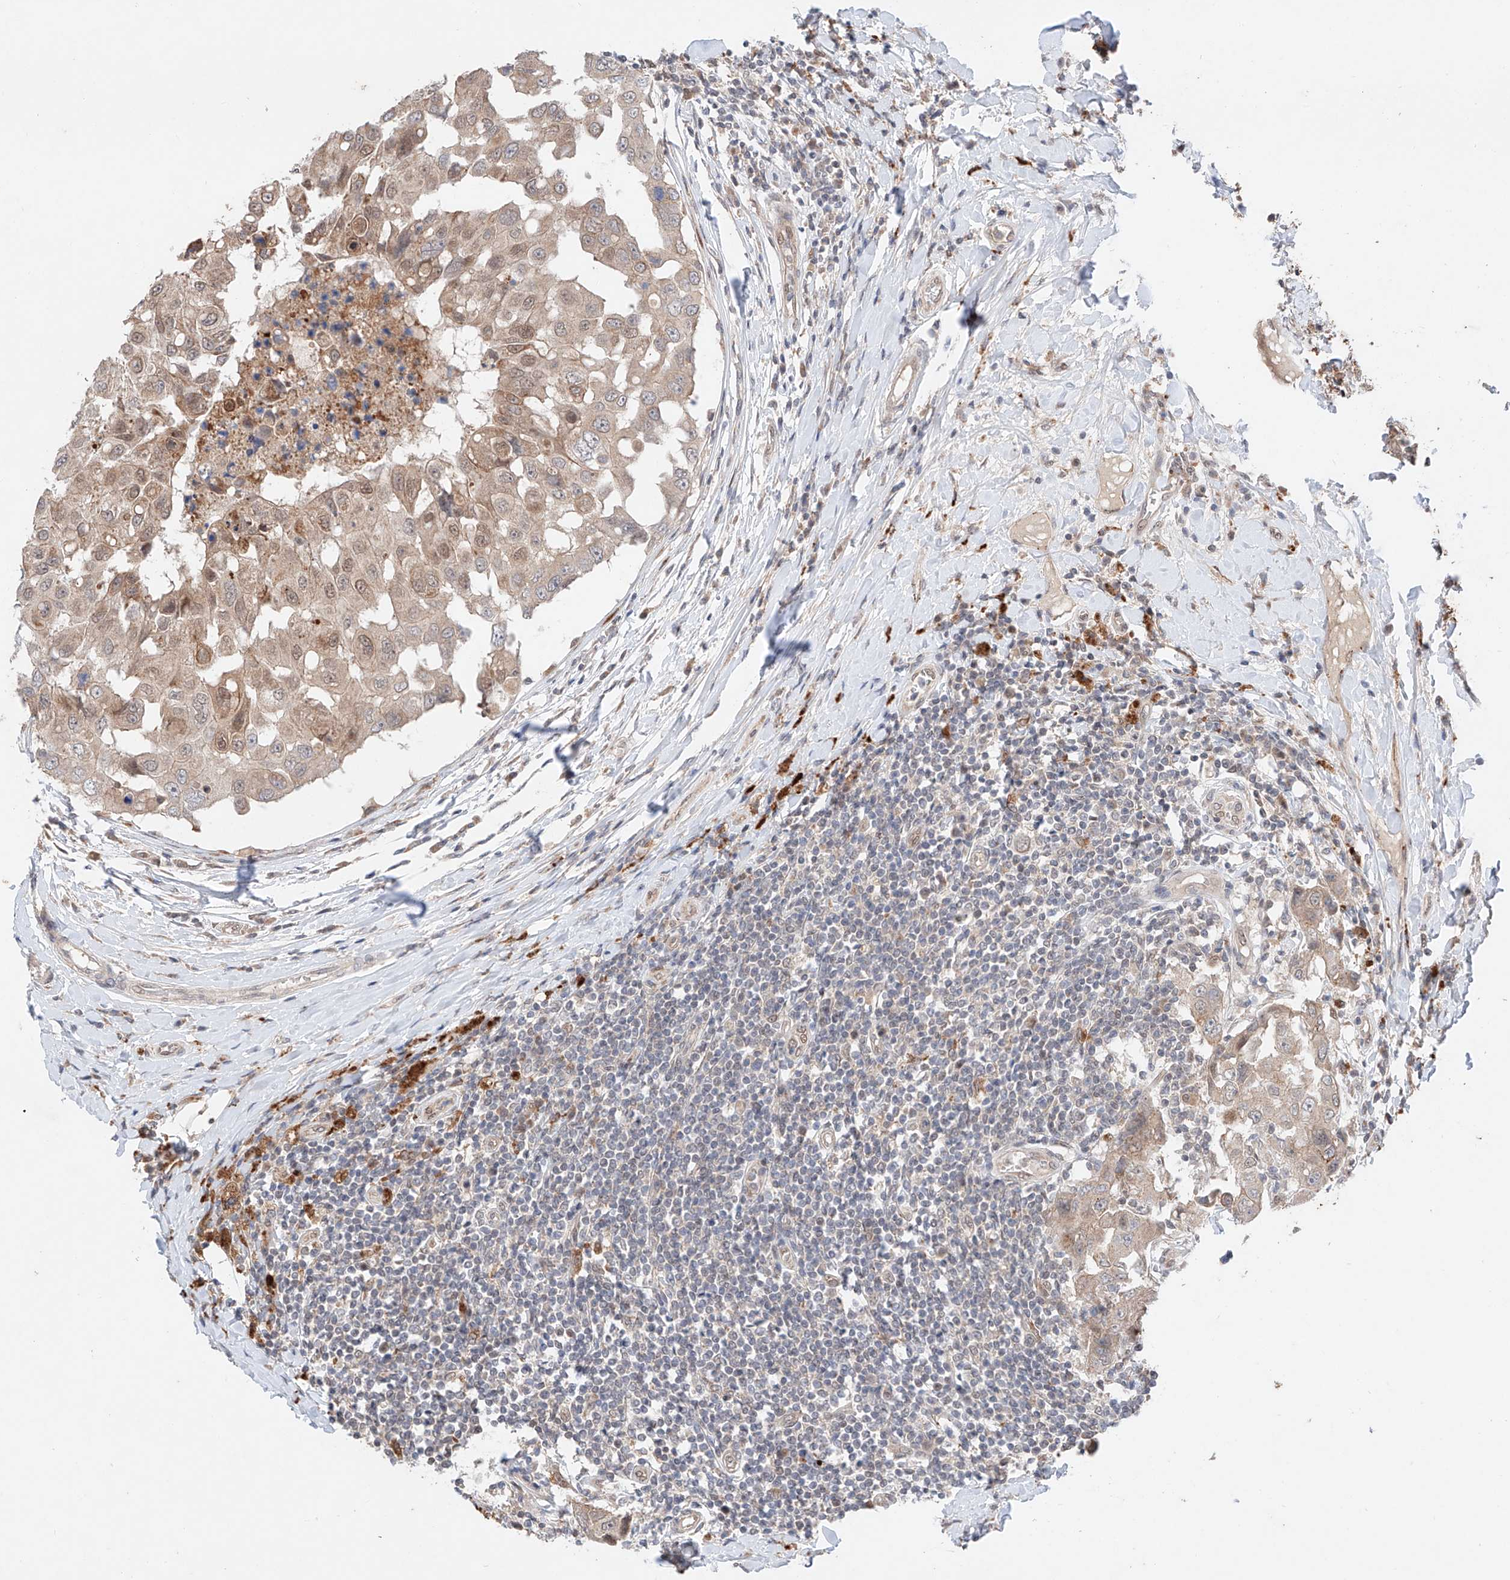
{"staining": {"intensity": "moderate", "quantity": "25%-75%", "location": "cytoplasmic/membranous,nuclear"}, "tissue": "breast cancer", "cell_type": "Tumor cells", "image_type": "cancer", "snomed": [{"axis": "morphology", "description": "Duct carcinoma"}, {"axis": "topography", "description": "Breast"}], "caption": "Protein analysis of invasive ductal carcinoma (breast) tissue demonstrates moderate cytoplasmic/membranous and nuclear staining in about 25%-75% of tumor cells.", "gene": "GCNT1", "patient": {"sex": "female", "age": 27}}